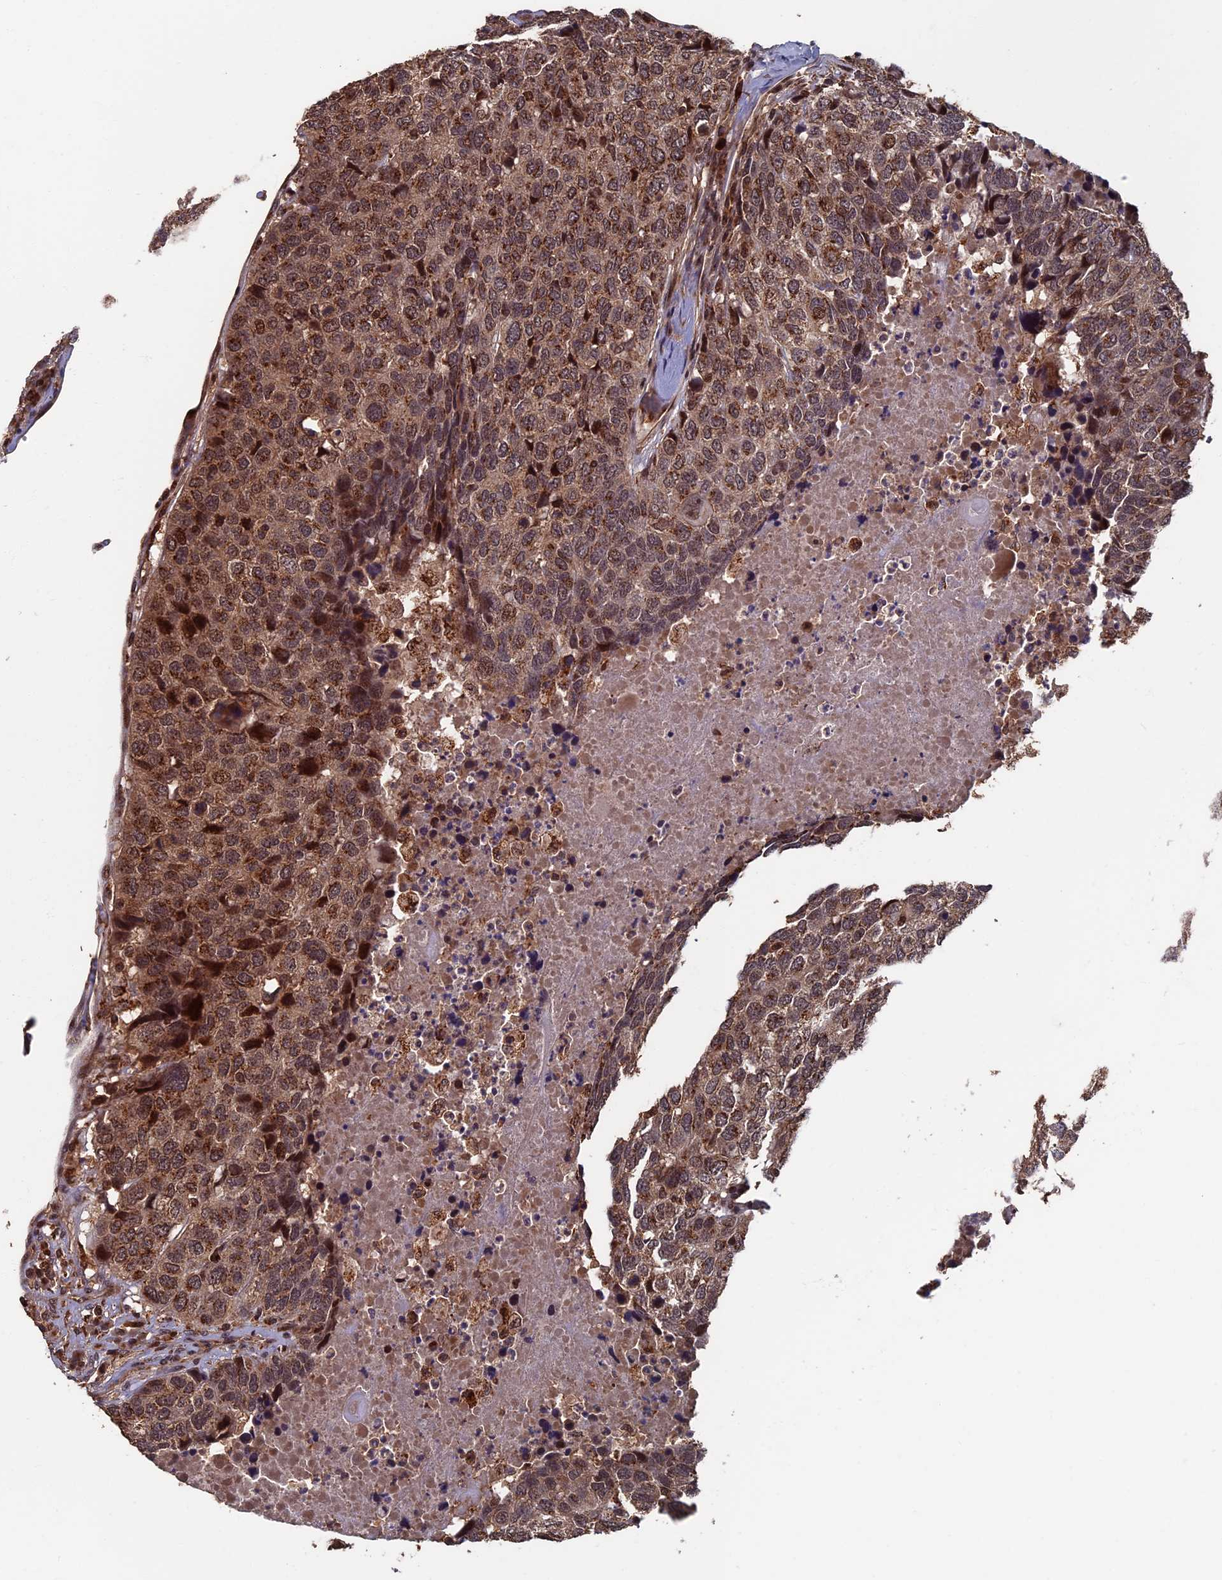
{"staining": {"intensity": "moderate", "quantity": ">75%", "location": "cytoplasmic/membranous,nuclear"}, "tissue": "head and neck cancer", "cell_type": "Tumor cells", "image_type": "cancer", "snomed": [{"axis": "morphology", "description": "Squamous cell carcinoma, NOS"}, {"axis": "topography", "description": "Head-Neck"}], "caption": "A photomicrograph of head and neck cancer stained for a protein shows moderate cytoplasmic/membranous and nuclear brown staining in tumor cells. (Stains: DAB (3,3'-diaminobenzidine) in brown, nuclei in blue, Microscopy: brightfield microscopy at high magnification).", "gene": "RASGRF1", "patient": {"sex": "male", "age": 66}}